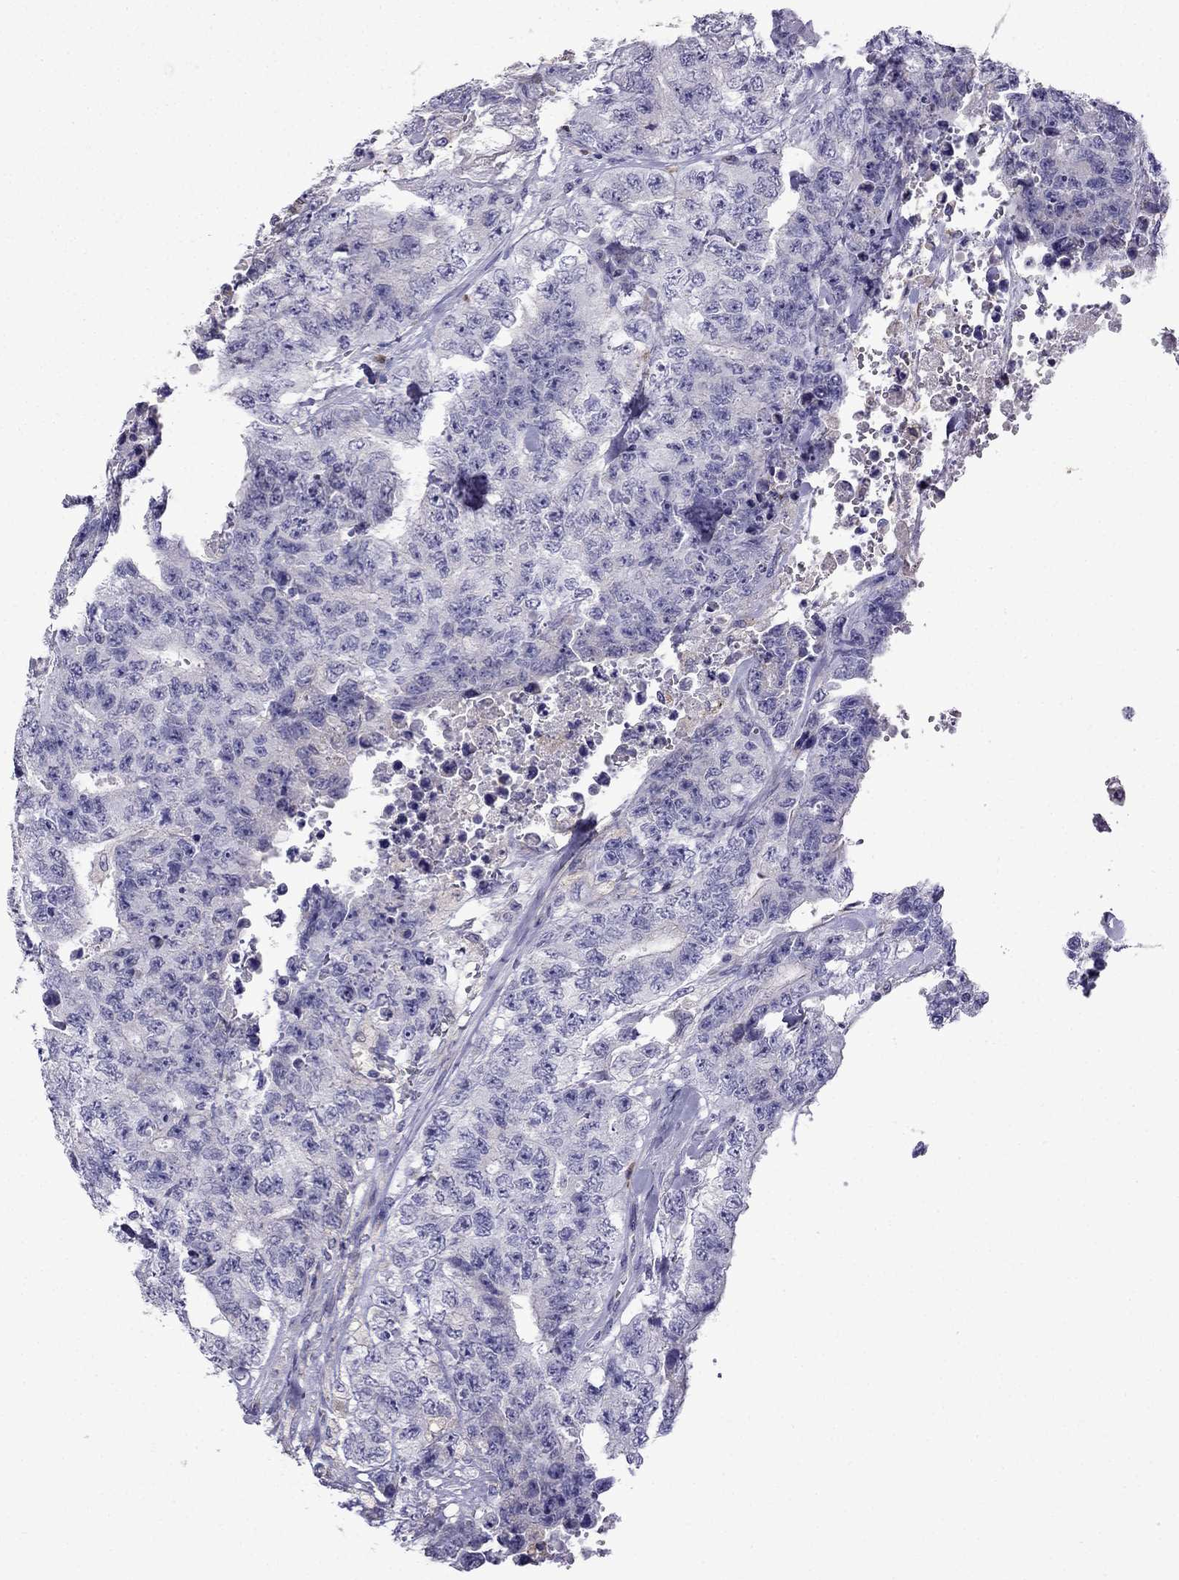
{"staining": {"intensity": "negative", "quantity": "none", "location": "none"}, "tissue": "testis cancer", "cell_type": "Tumor cells", "image_type": "cancer", "snomed": [{"axis": "morphology", "description": "Carcinoma, Embryonal, NOS"}, {"axis": "topography", "description": "Testis"}], "caption": "Testis cancer was stained to show a protein in brown. There is no significant staining in tumor cells. (Brightfield microscopy of DAB immunohistochemistry (IHC) at high magnification).", "gene": "TSSK4", "patient": {"sex": "male", "age": 24}}